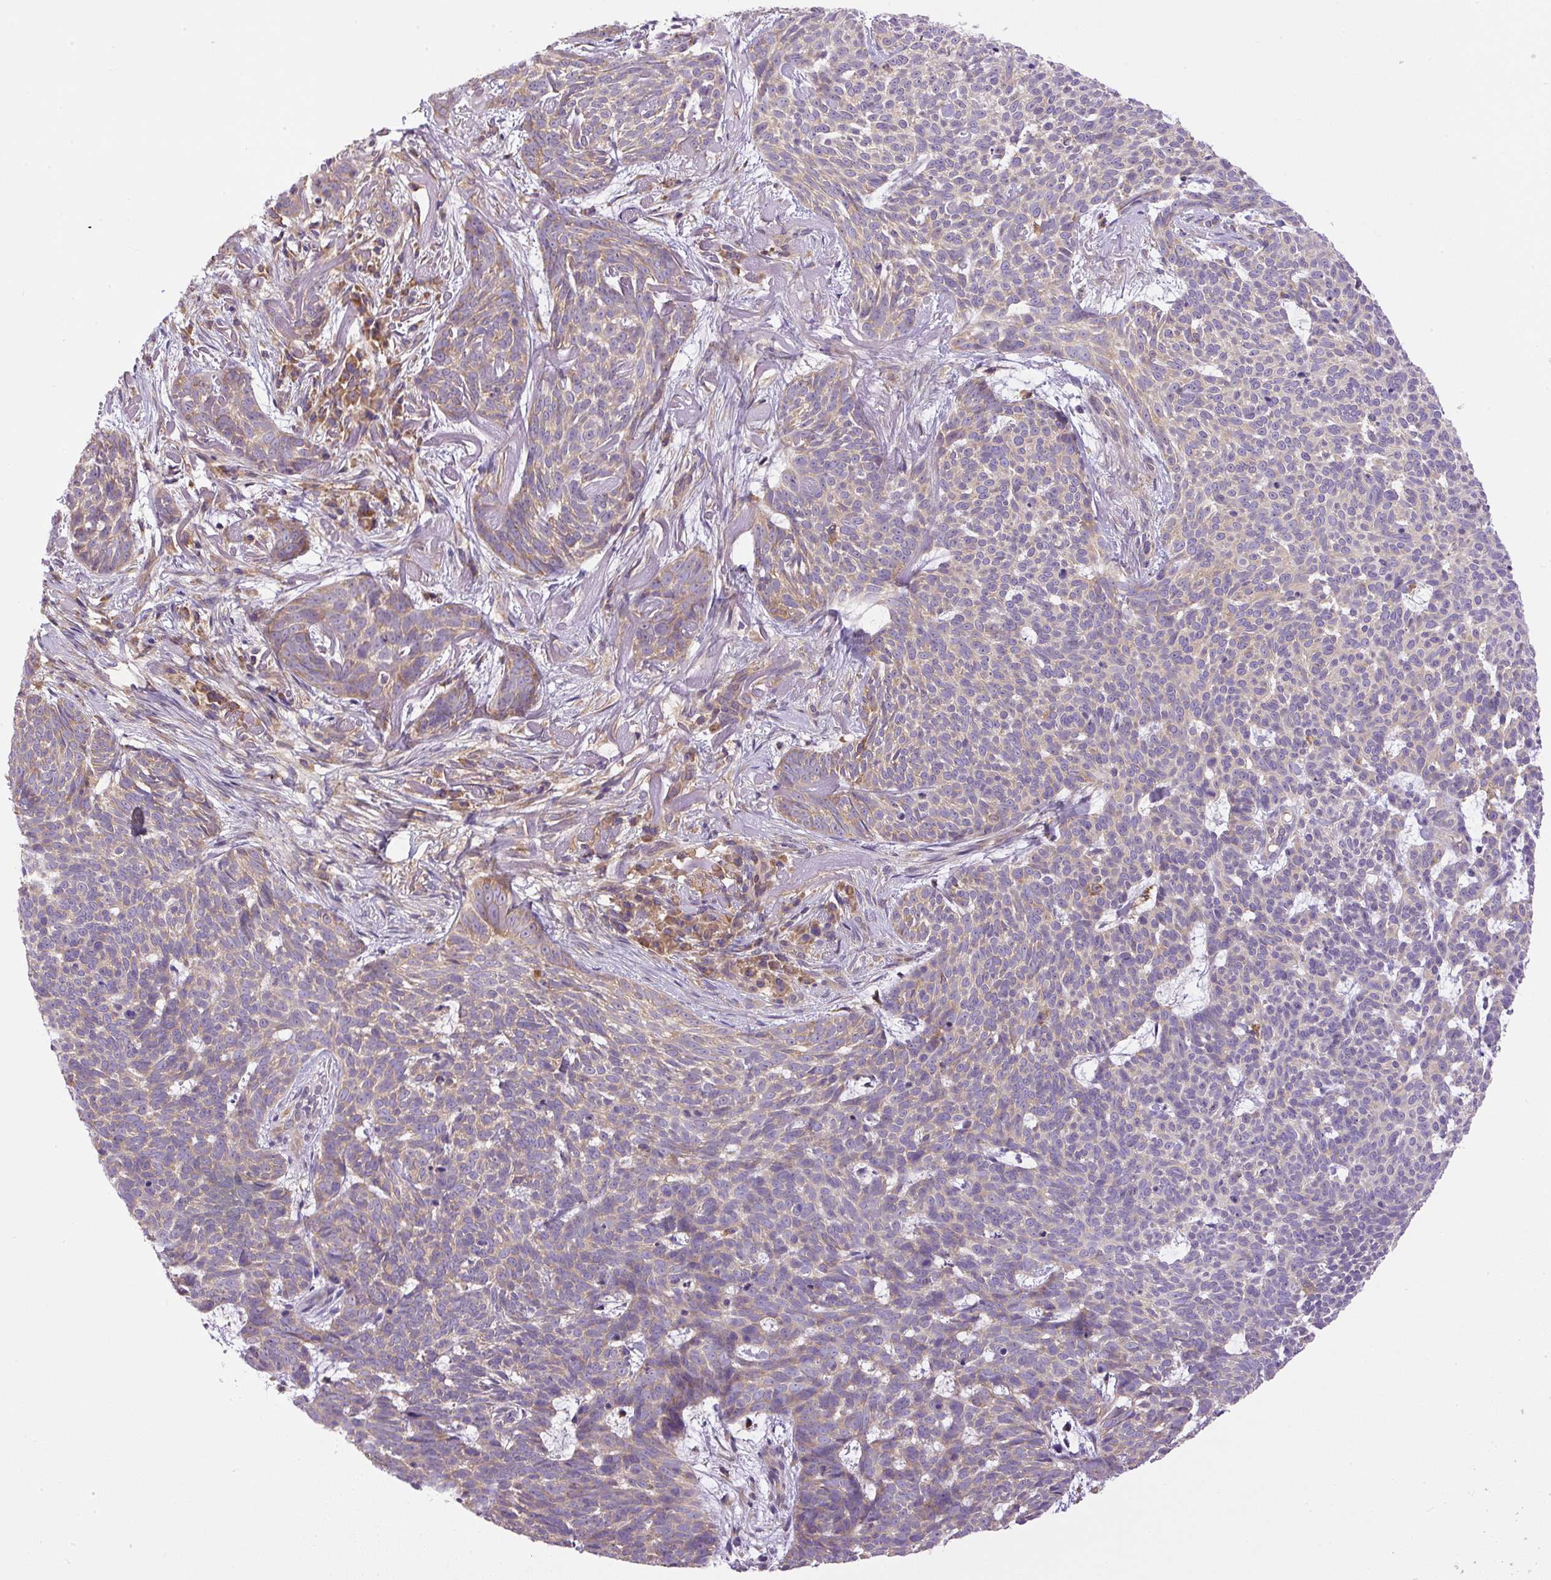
{"staining": {"intensity": "weak", "quantity": ">75%", "location": "cytoplasmic/membranous"}, "tissue": "skin cancer", "cell_type": "Tumor cells", "image_type": "cancer", "snomed": [{"axis": "morphology", "description": "Basal cell carcinoma"}, {"axis": "topography", "description": "Skin"}], "caption": "Immunohistochemical staining of human skin cancer (basal cell carcinoma) shows low levels of weak cytoplasmic/membranous protein staining in approximately >75% of tumor cells.", "gene": "DAPK1", "patient": {"sex": "female", "age": 93}}